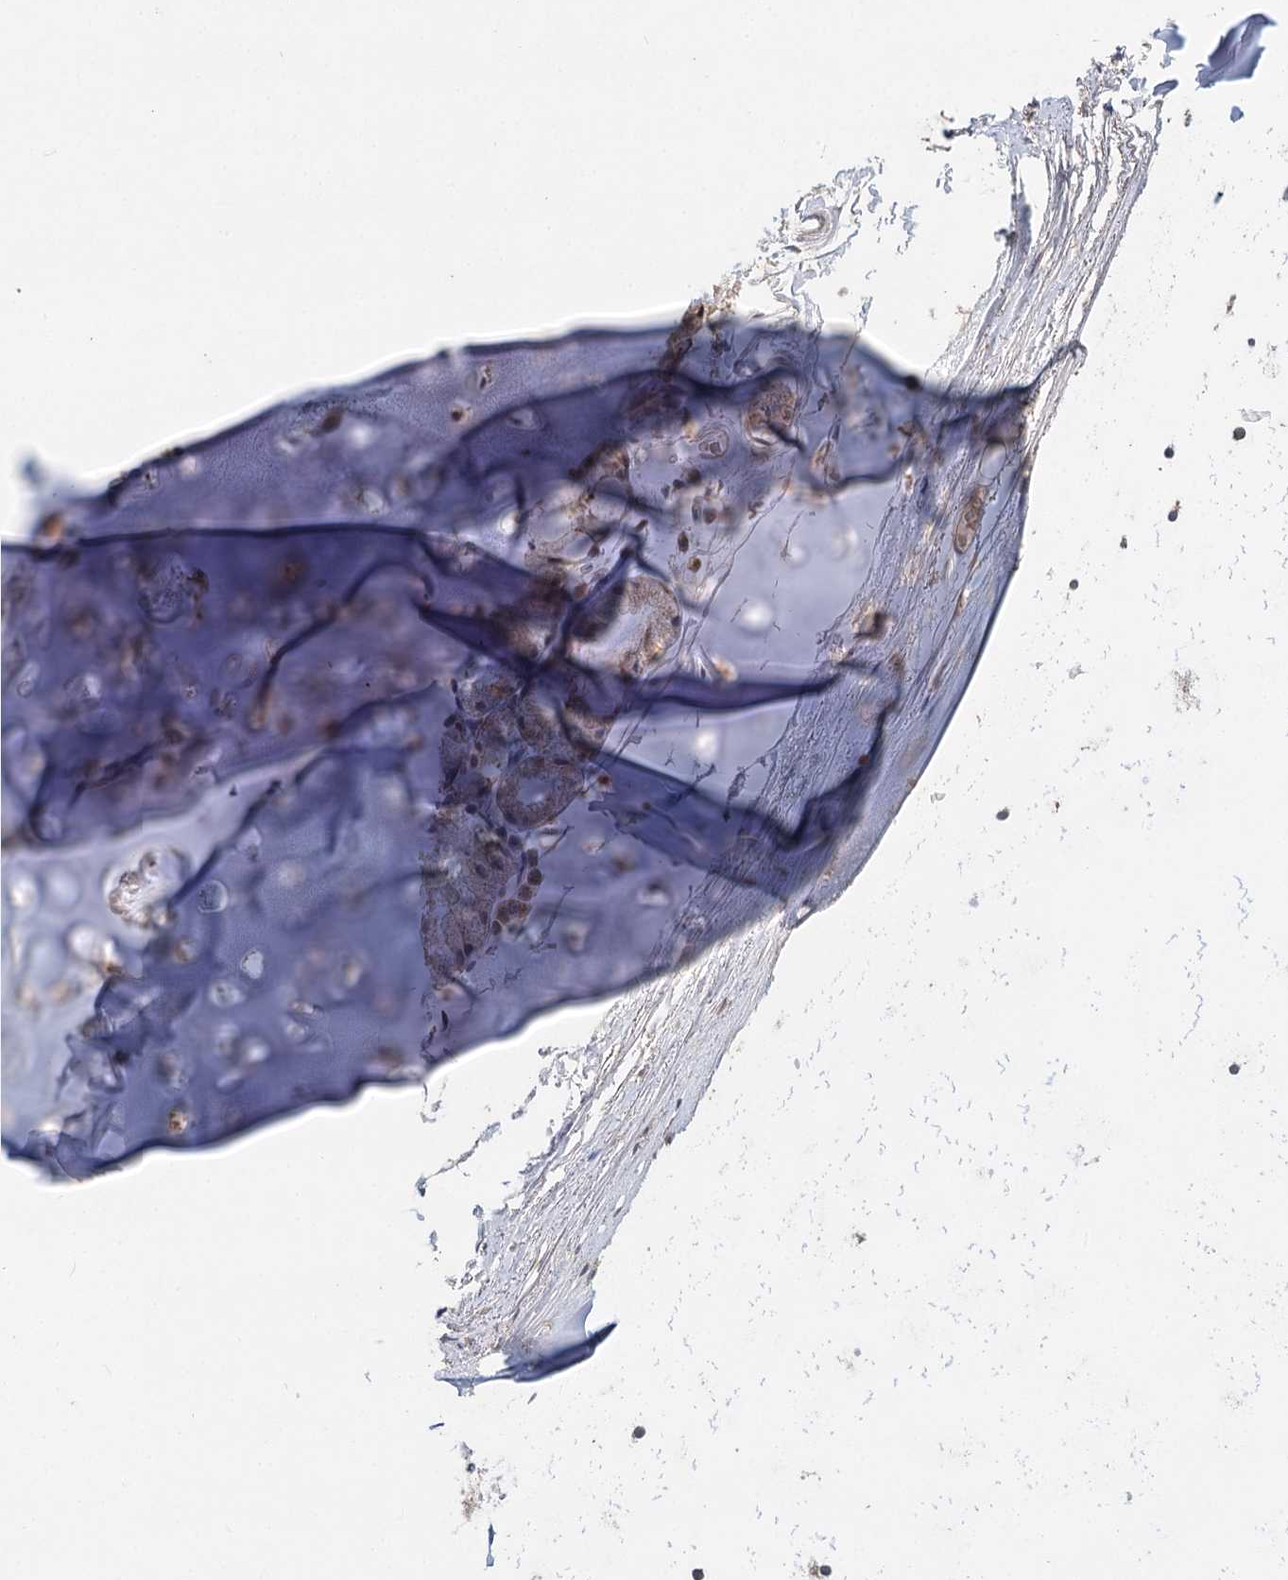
{"staining": {"intensity": "negative", "quantity": "none", "location": "none"}, "tissue": "adipose tissue", "cell_type": "Adipocytes", "image_type": "normal", "snomed": [{"axis": "morphology", "description": "Normal tissue, NOS"}, {"axis": "topography", "description": "Lymph node"}, {"axis": "topography", "description": "Bronchus"}], "caption": "A high-resolution histopathology image shows IHC staining of normal adipose tissue, which shows no significant expression in adipocytes. The staining is performed using DAB (3,3'-diaminobenzidine) brown chromogen with nuclei counter-stained in using hematoxylin.", "gene": "AP3B1", "patient": {"sex": "male", "age": 63}}